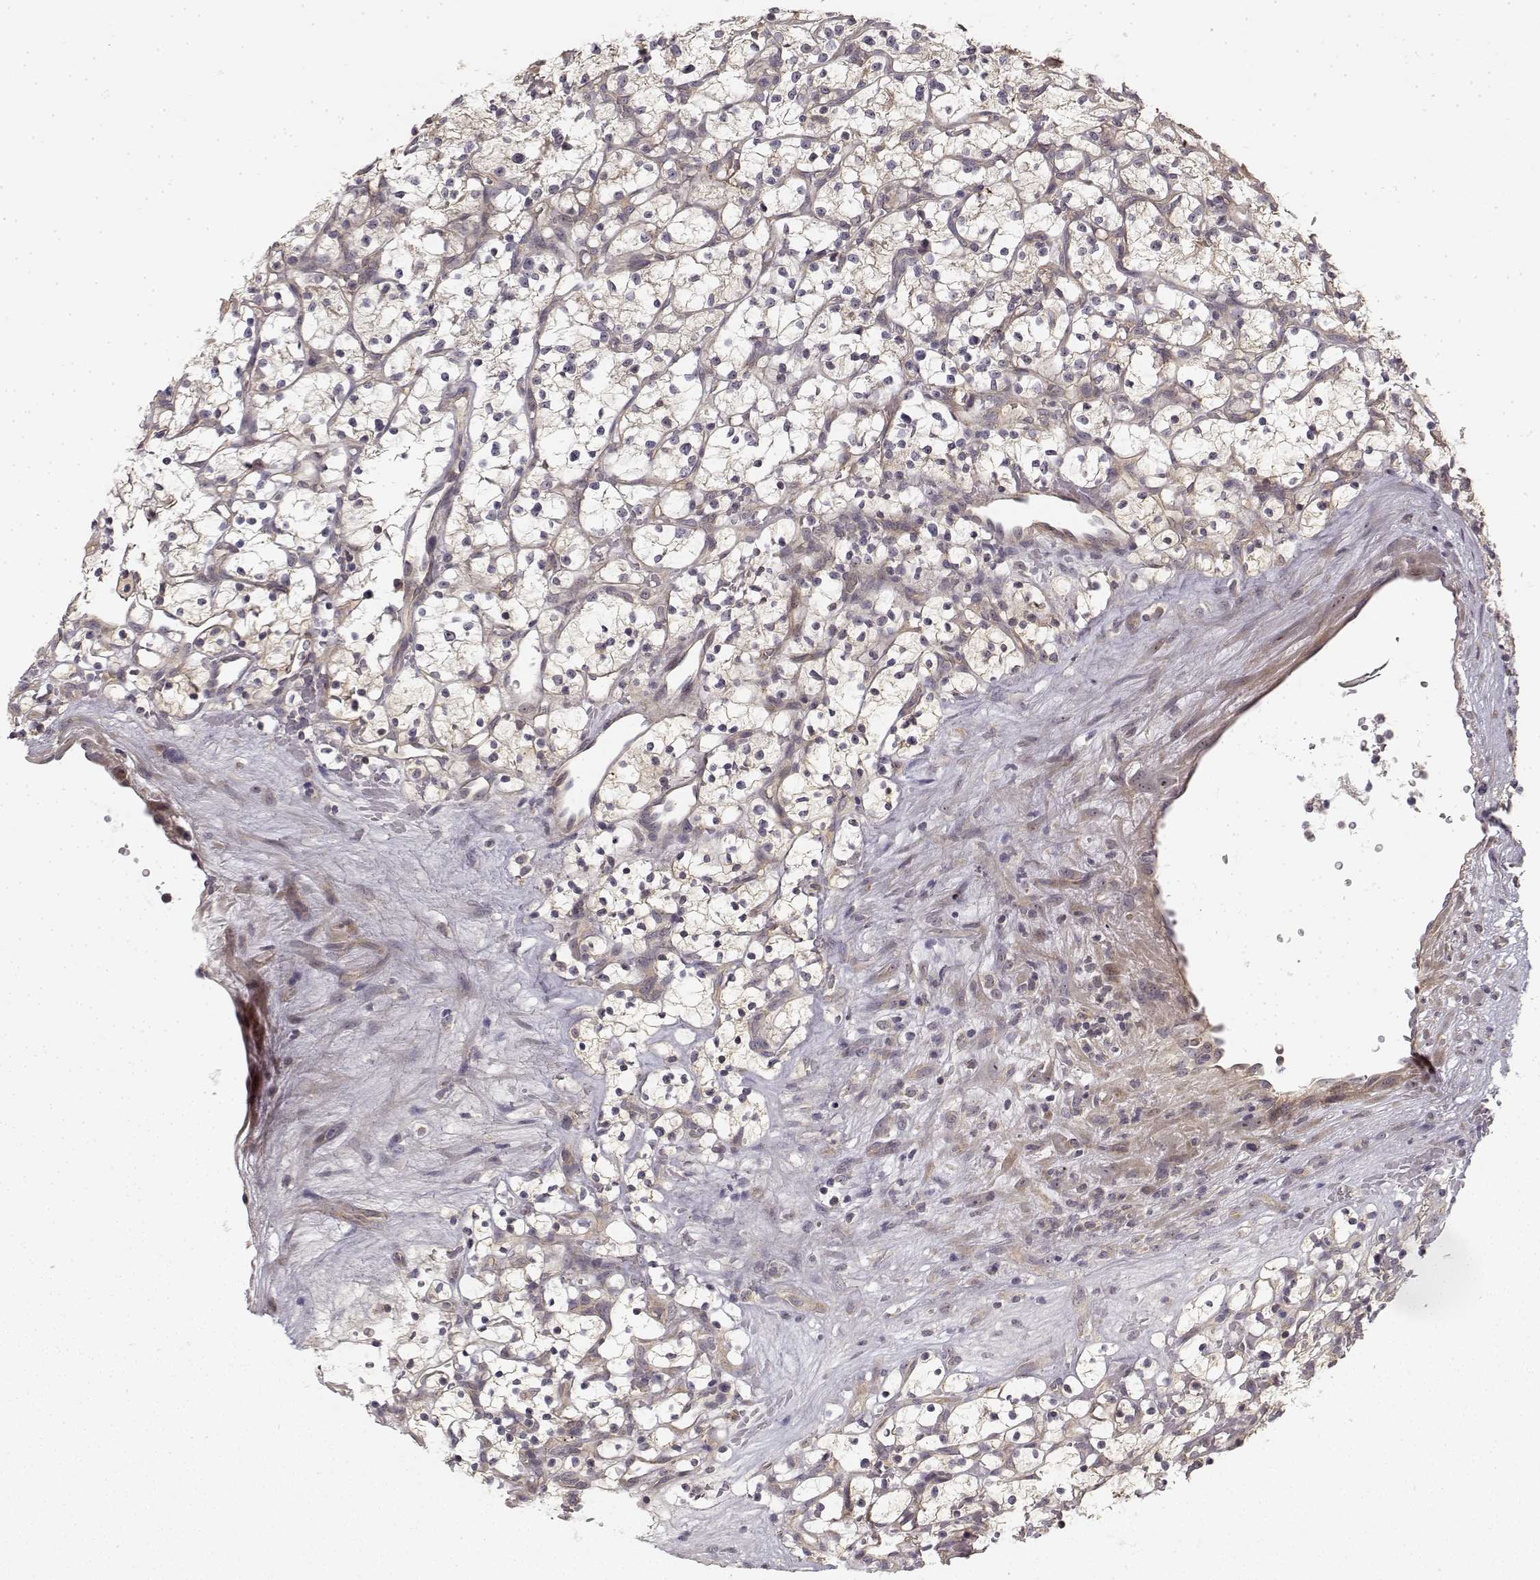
{"staining": {"intensity": "weak", "quantity": ">75%", "location": "cytoplasmic/membranous"}, "tissue": "renal cancer", "cell_type": "Tumor cells", "image_type": "cancer", "snomed": [{"axis": "morphology", "description": "Adenocarcinoma, NOS"}, {"axis": "topography", "description": "Kidney"}], "caption": "Tumor cells display low levels of weak cytoplasmic/membranous positivity in approximately >75% of cells in human renal adenocarcinoma.", "gene": "MED12L", "patient": {"sex": "female", "age": 64}}